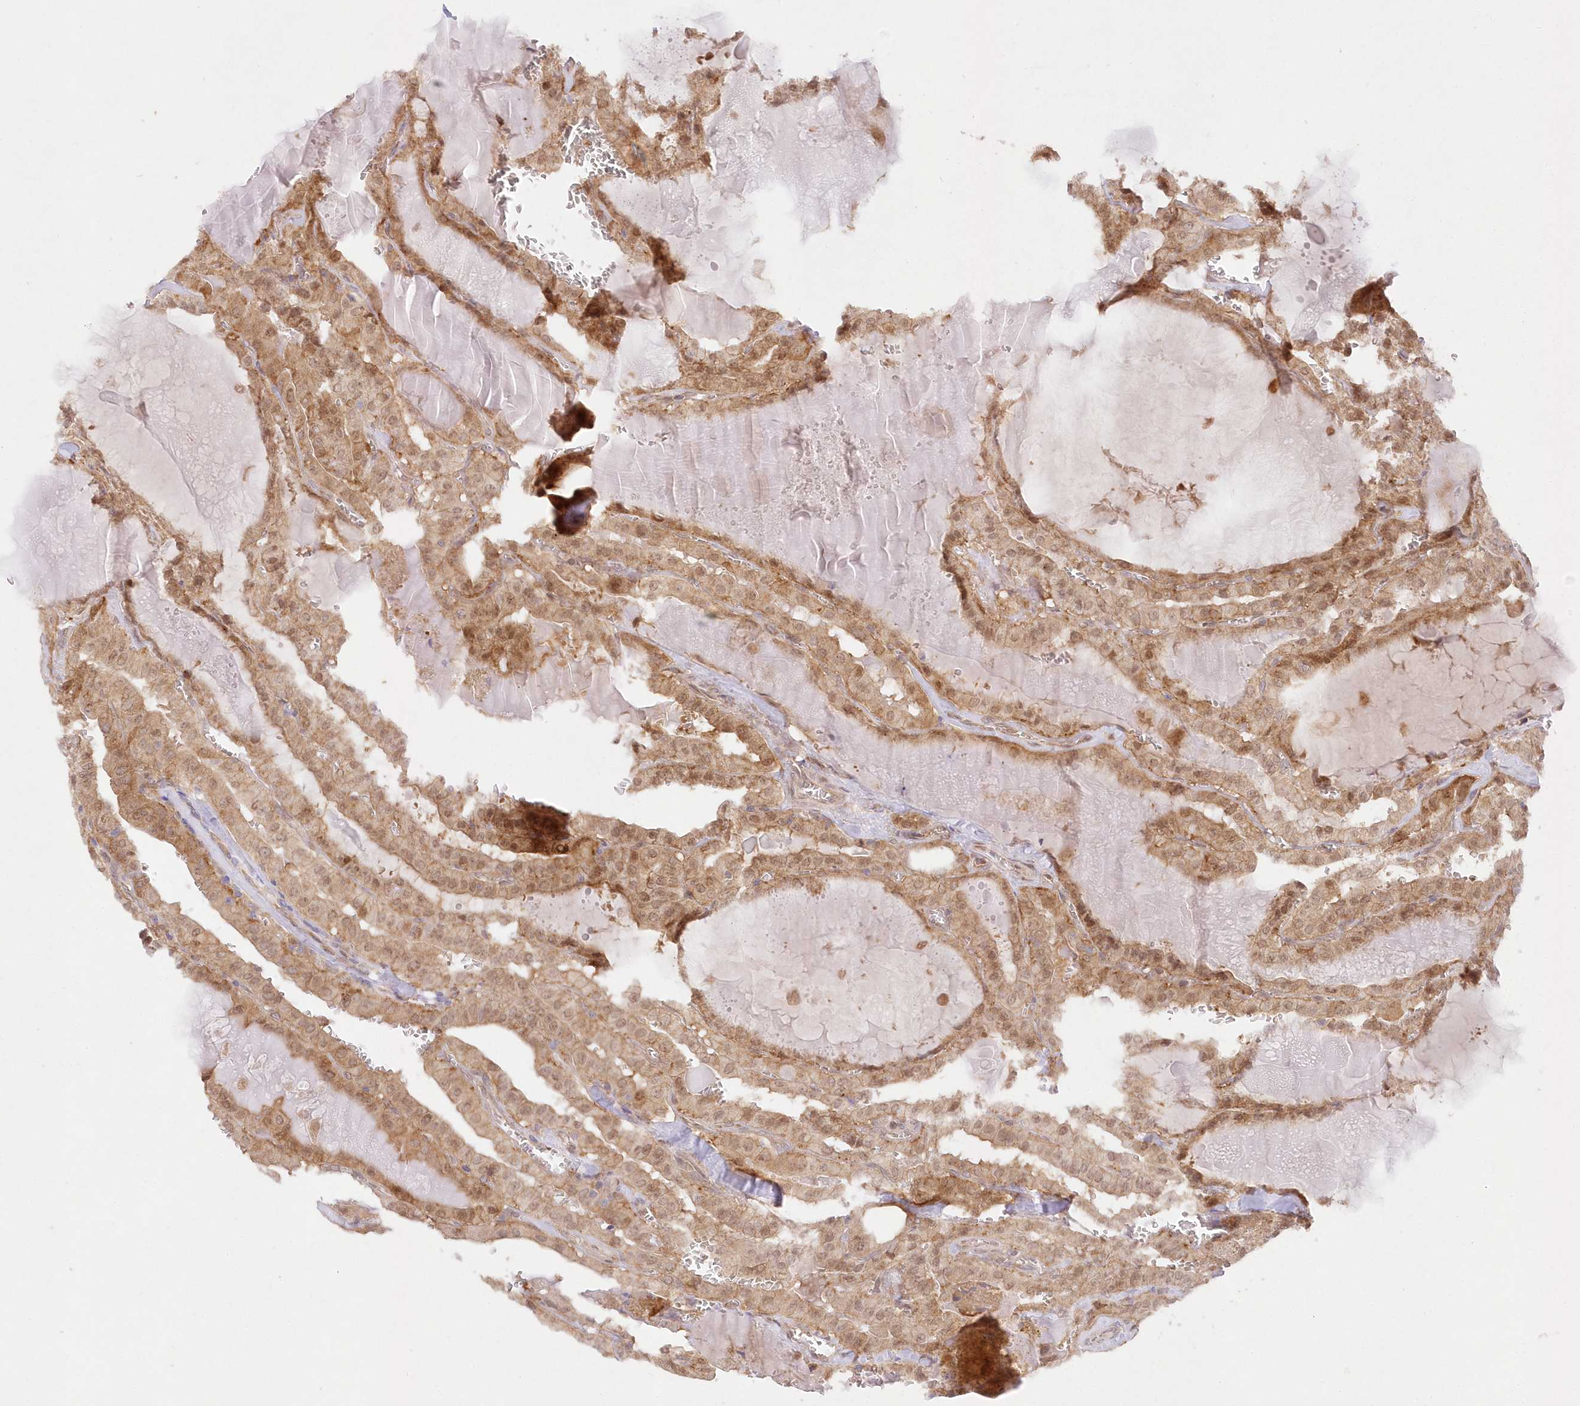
{"staining": {"intensity": "moderate", "quantity": ">75%", "location": "cytoplasmic/membranous"}, "tissue": "thyroid cancer", "cell_type": "Tumor cells", "image_type": "cancer", "snomed": [{"axis": "morphology", "description": "Papillary adenocarcinoma, NOS"}, {"axis": "topography", "description": "Thyroid gland"}], "caption": "A micrograph of thyroid cancer stained for a protein exhibits moderate cytoplasmic/membranous brown staining in tumor cells.", "gene": "RNPEP", "patient": {"sex": "male", "age": 52}}